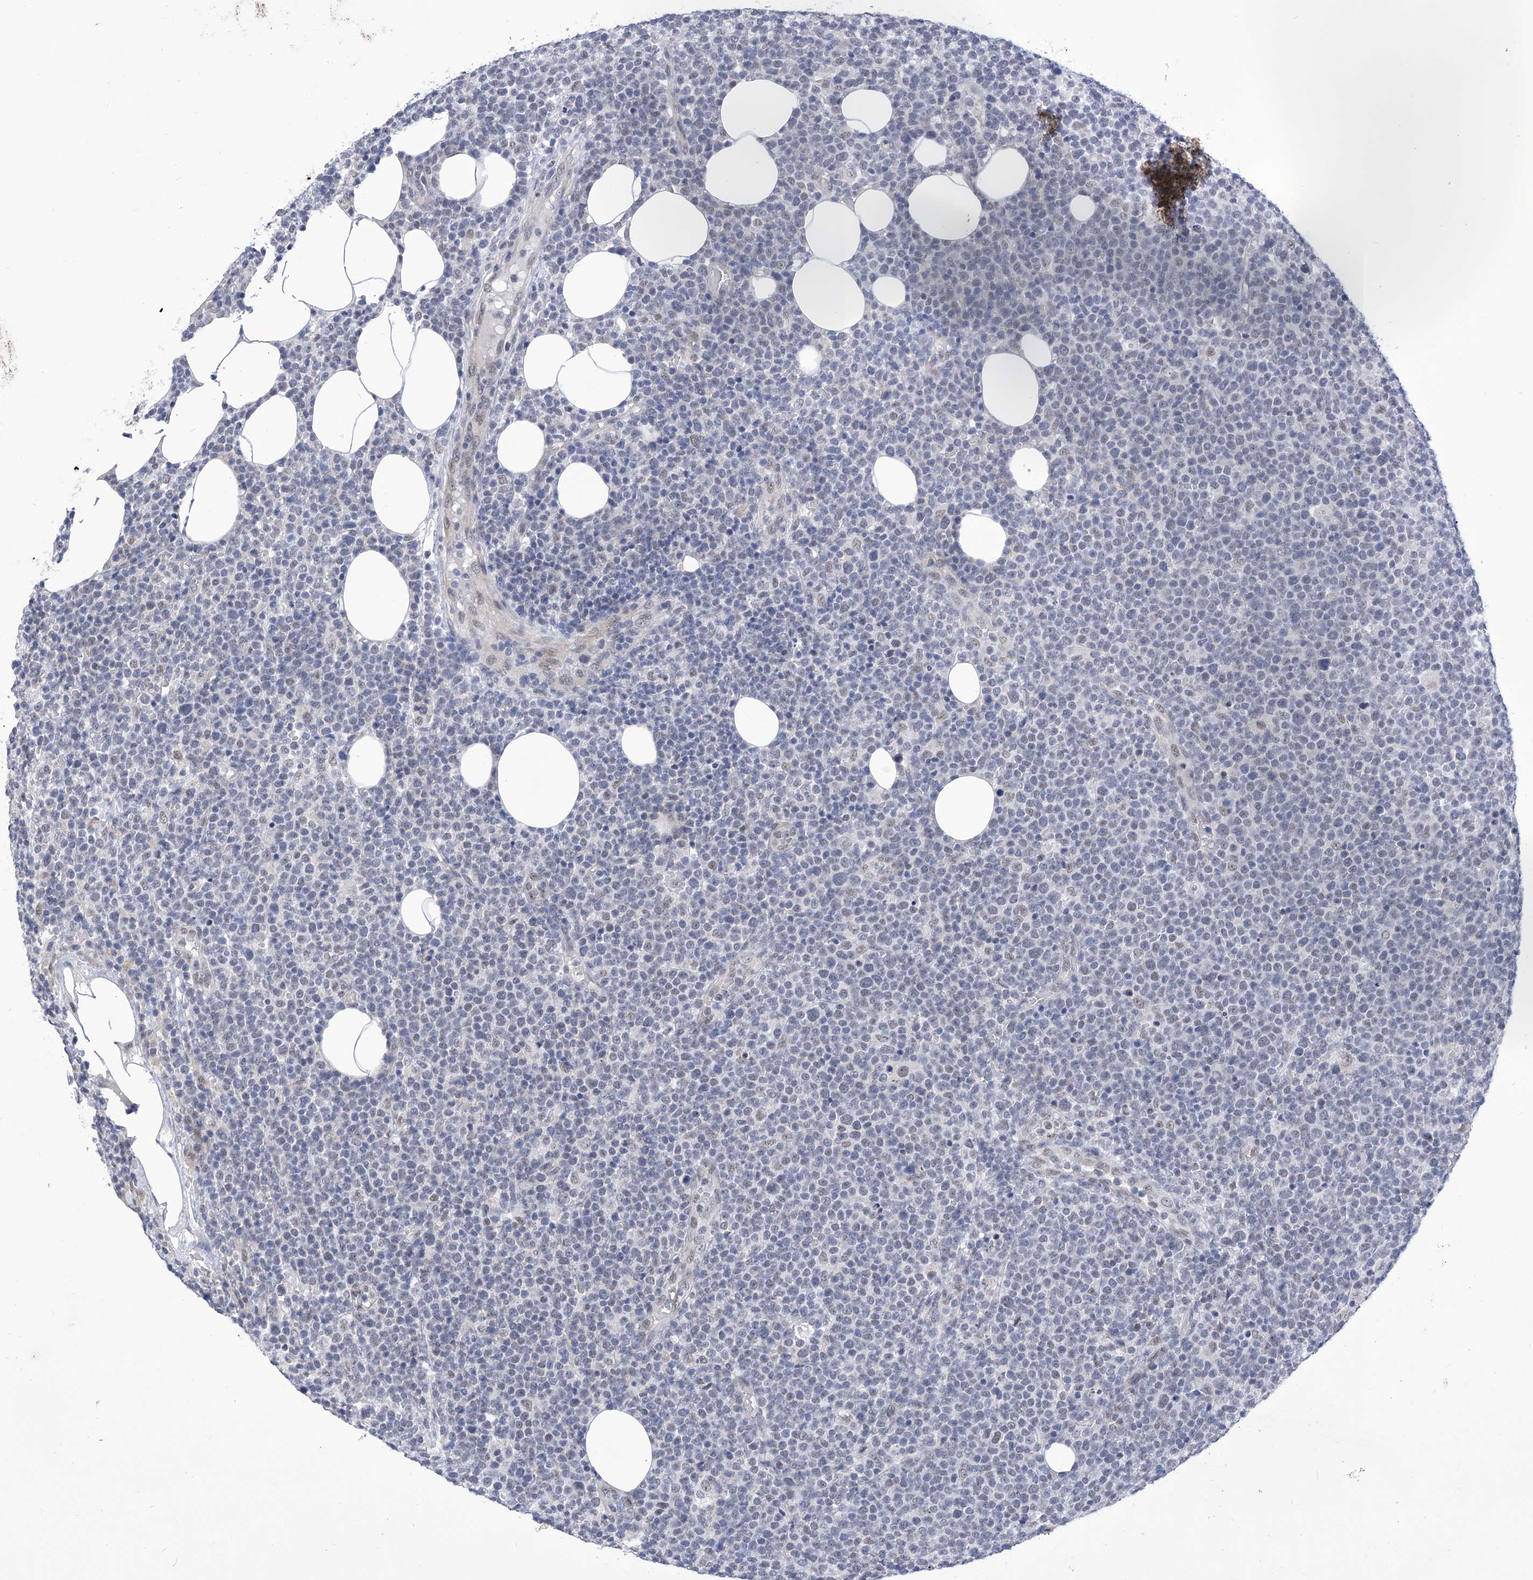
{"staining": {"intensity": "negative", "quantity": "none", "location": "none"}, "tissue": "lymphoma", "cell_type": "Tumor cells", "image_type": "cancer", "snomed": [{"axis": "morphology", "description": "Malignant lymphoma, non-Hodgkin's type, High grade"}, {"axis": "topography", "description": "Lymph node"}], "caption": "Protein analysis of malignant lymphoma, non-Hodgkin's type (high-grade) demonstrates no significant staining in tumor cells.", "gene": "SART1", "patient": {"sex": "male", "age": 61}}